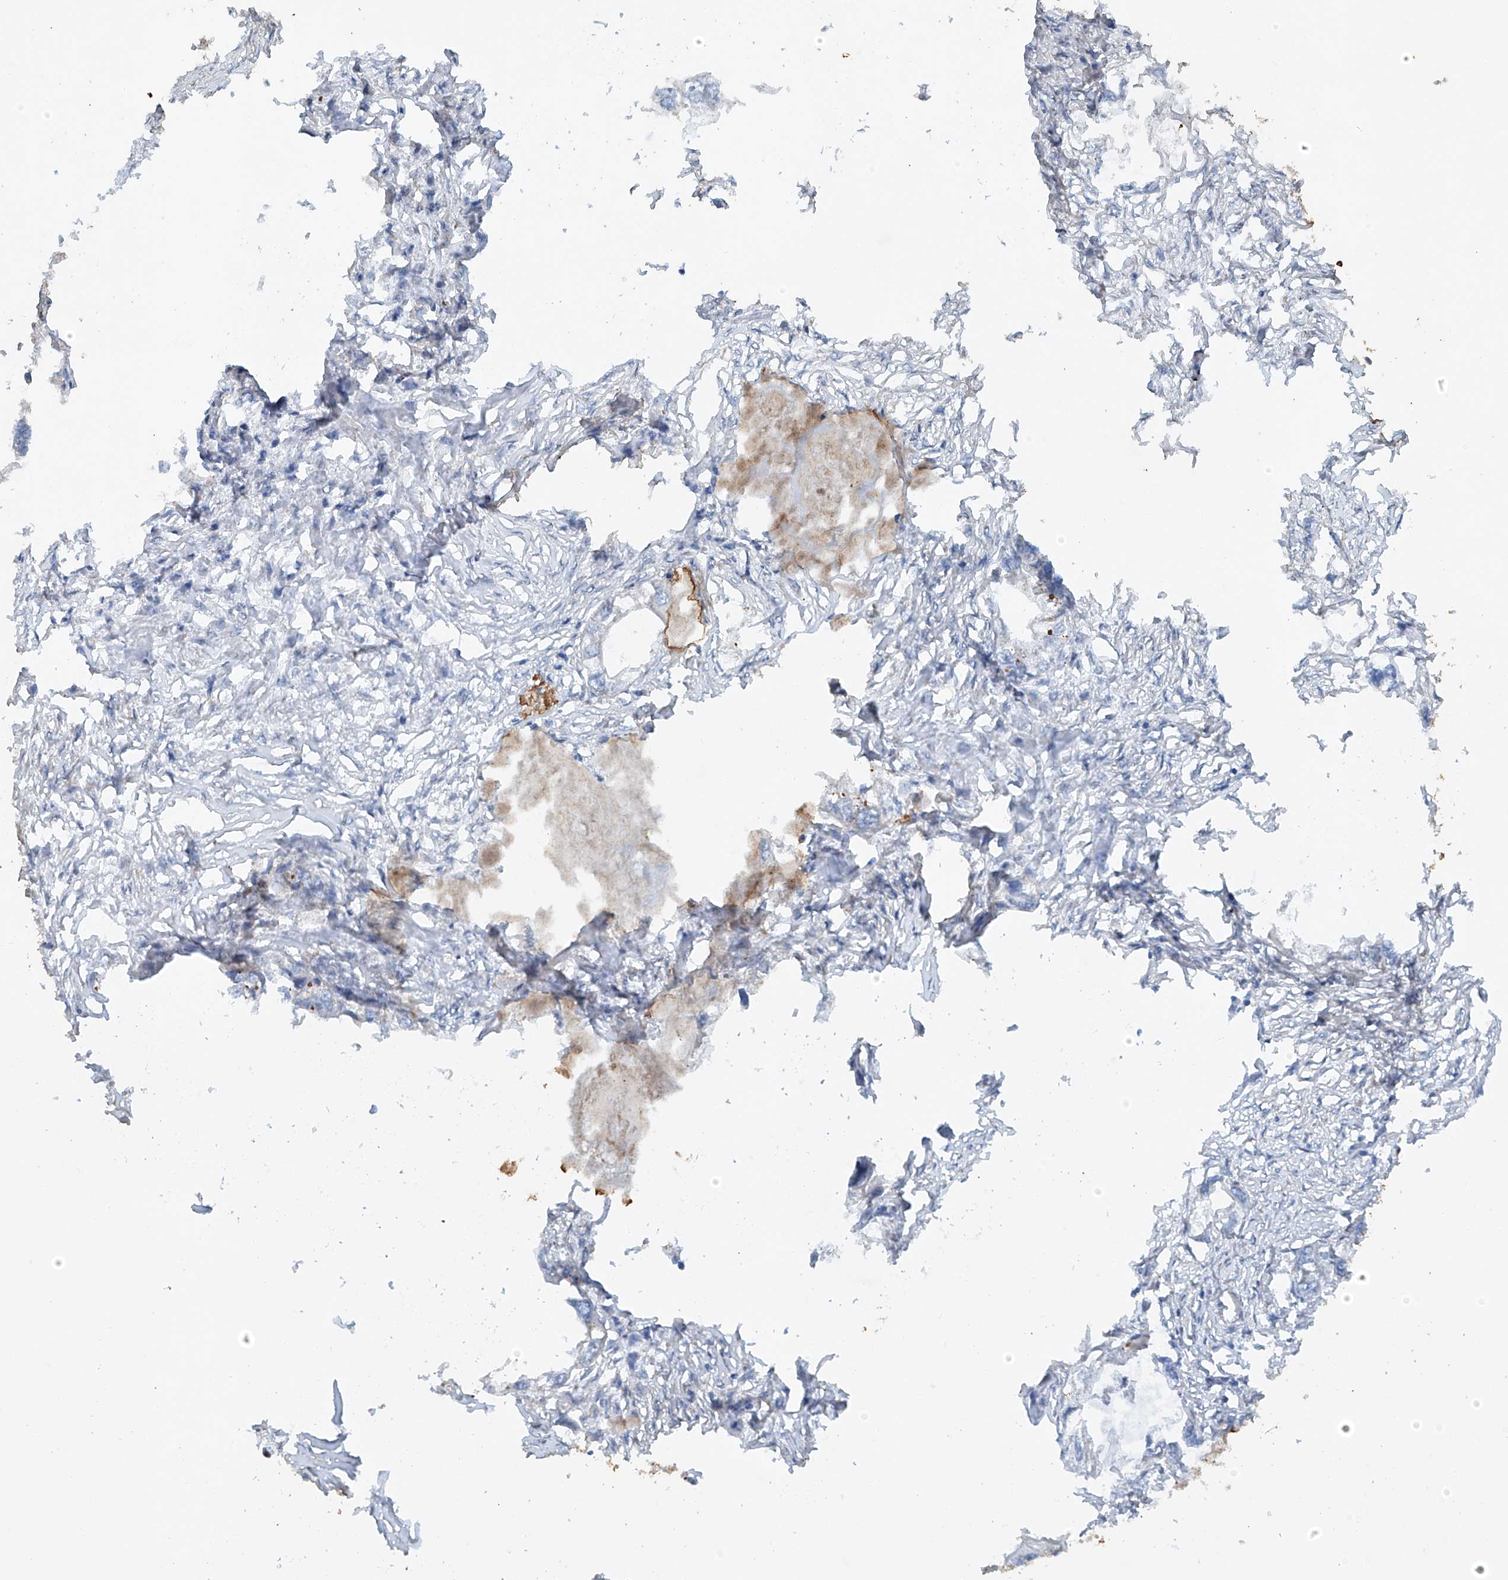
{"staining": {"intensity": "negative", "quantity": "none", "location": "none"}, "tissue": "endometrial cancer", "cell_type": "Tumor cells", "image_type": "cancer", "snomed": [{"axis": "morphology", "description": "Adenocarcinoma, NOS"}, {"axis": "morphology", "description": "Adenocarcinoma, metastatic, NOS"}, {"axis": "topography", "description": "Adipose tissue"}, {"axis": "topography", "description": "Endometrium"}], "caption": "The image reveals no staining of tumor cells in endometrial metastatic adenocarcinoma. (DAB IHC, high magnification).", "gene": "CEP85L", "patient": {"sex": "female", "age": 67}}